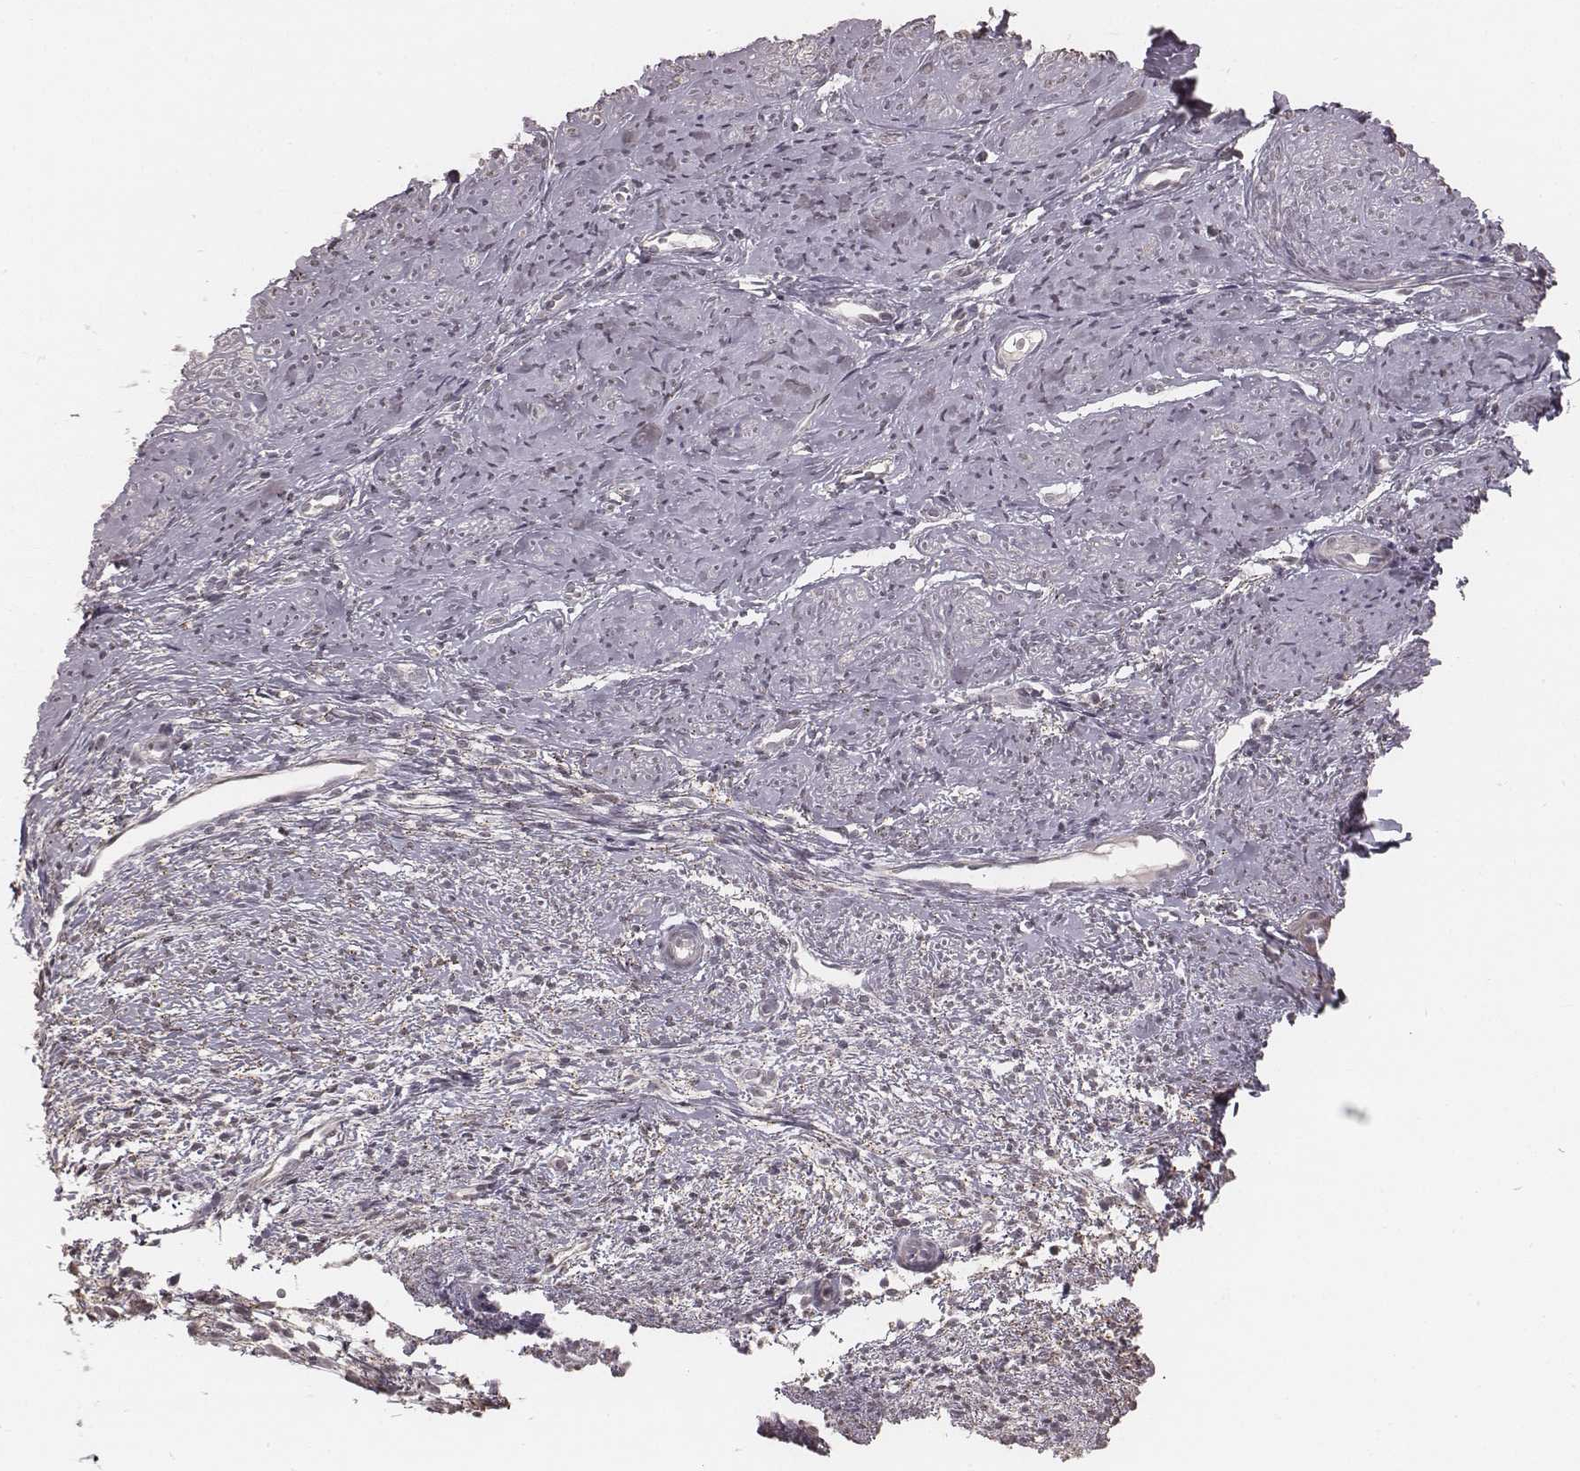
{"staining": {"intensity": "negative", "quantity": "none", "location": "none"}, "tissue": "smooth muscle", "cell_type": "Smooth muscle cells", "image_type": "normal", "snomed": [{"axis": "morphology", "description": "Normal tissue, NOS"}, {"axis": "topography", "description": "Smooth muscle"}], "caption": "This is an IHC histopathology image of benign human smooth muscle. There is no staining in smooth muscle cells.", "gene": "SLC7A4", "patient": {"sex": "female", "age": 48}}